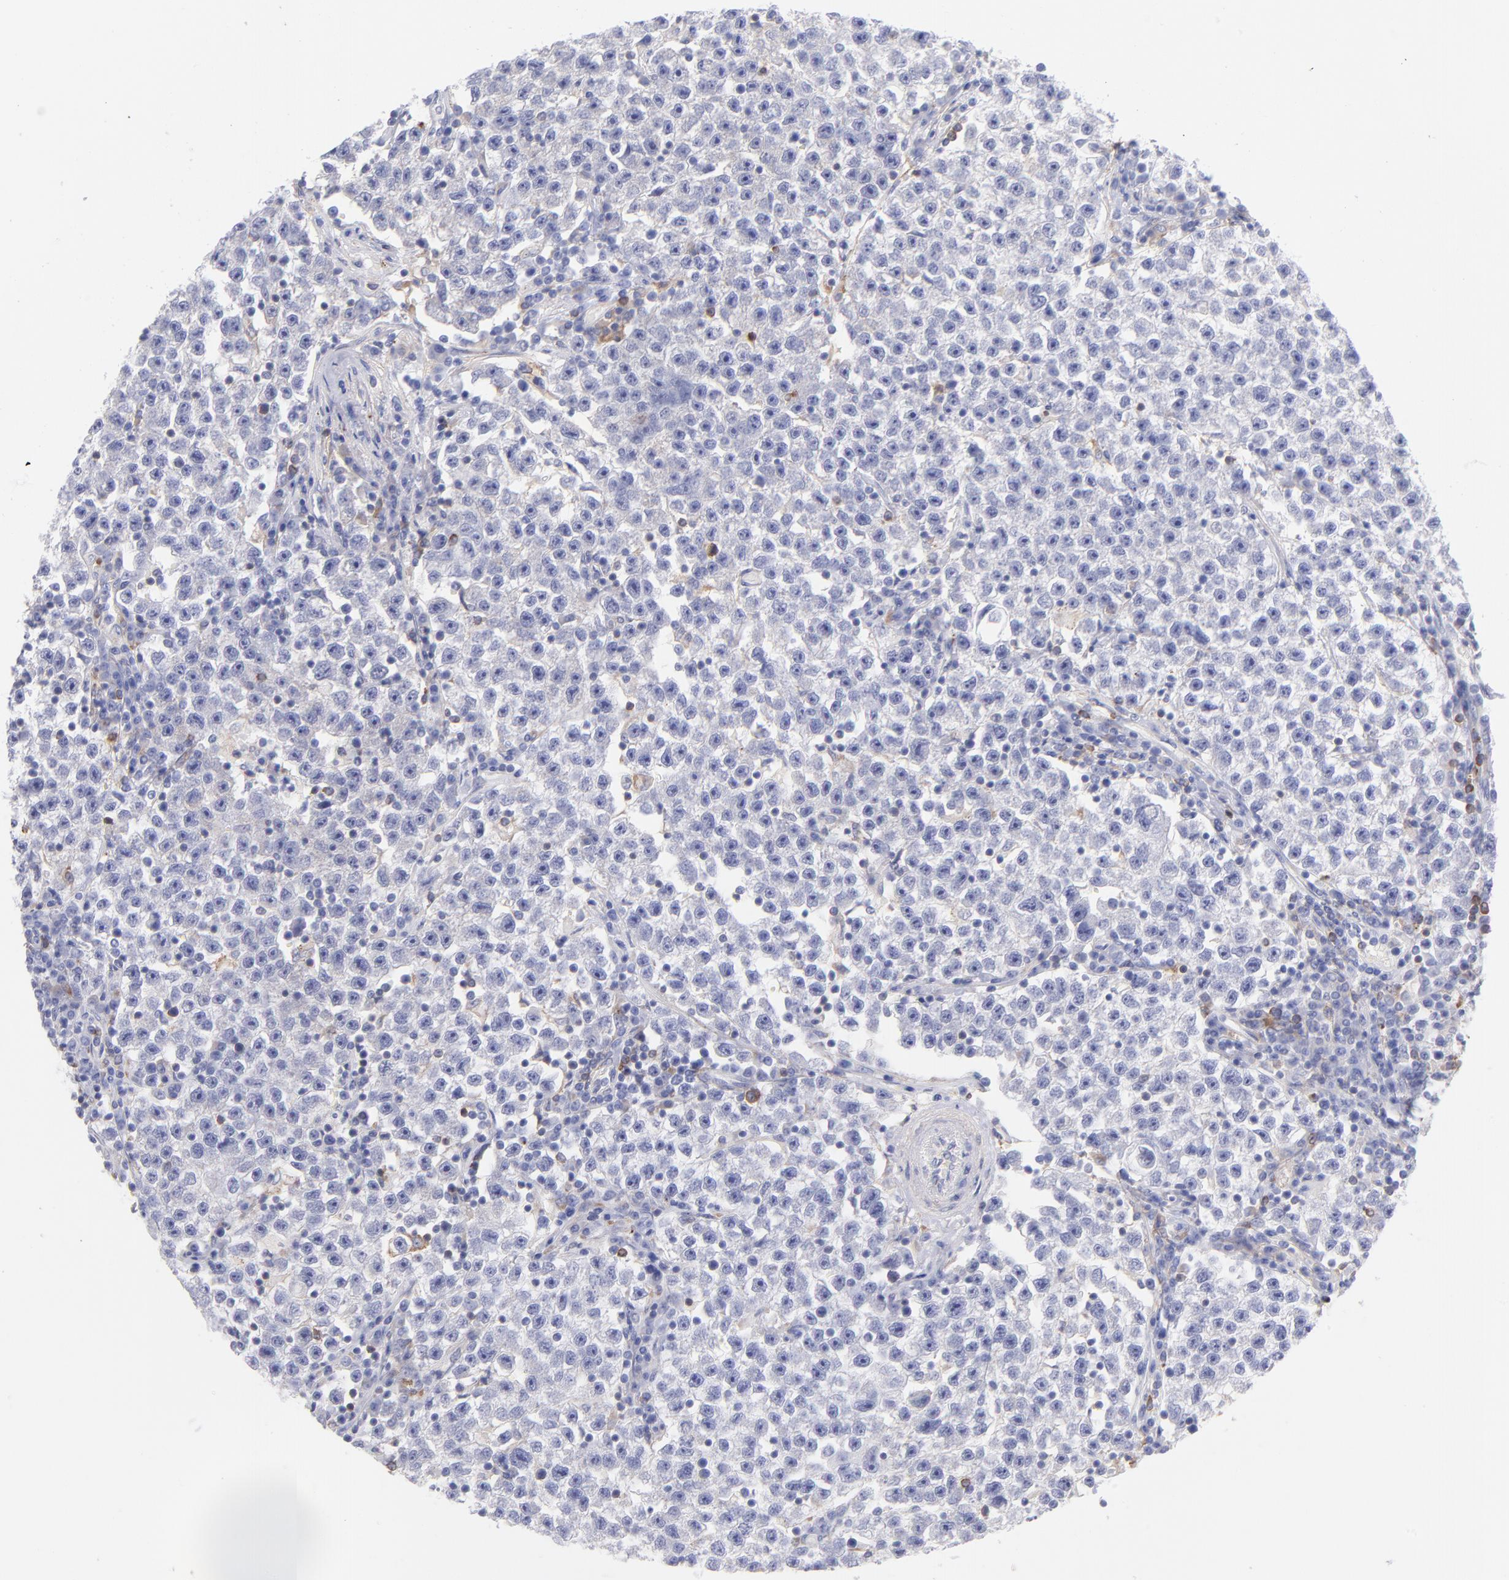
{"staining": {"intensity": "negative", "quantity": "none", "location": "none"}, "tissue": "testis cancer", "cell_type": "Tumor cells", "image_type": "cancer", "snomed": [{"axis": "morphology", "description": "Seminoma, NOS"}, {"axis": "topography", "description": "Testis"}], "caption": "A high-resolution image shows immunohistochemistry (IHC) staining of testis cancer, which displays no significant staining in tumor cells.", "gene": "PRKCA", "patient": {"sex": "male", "age": 22}}